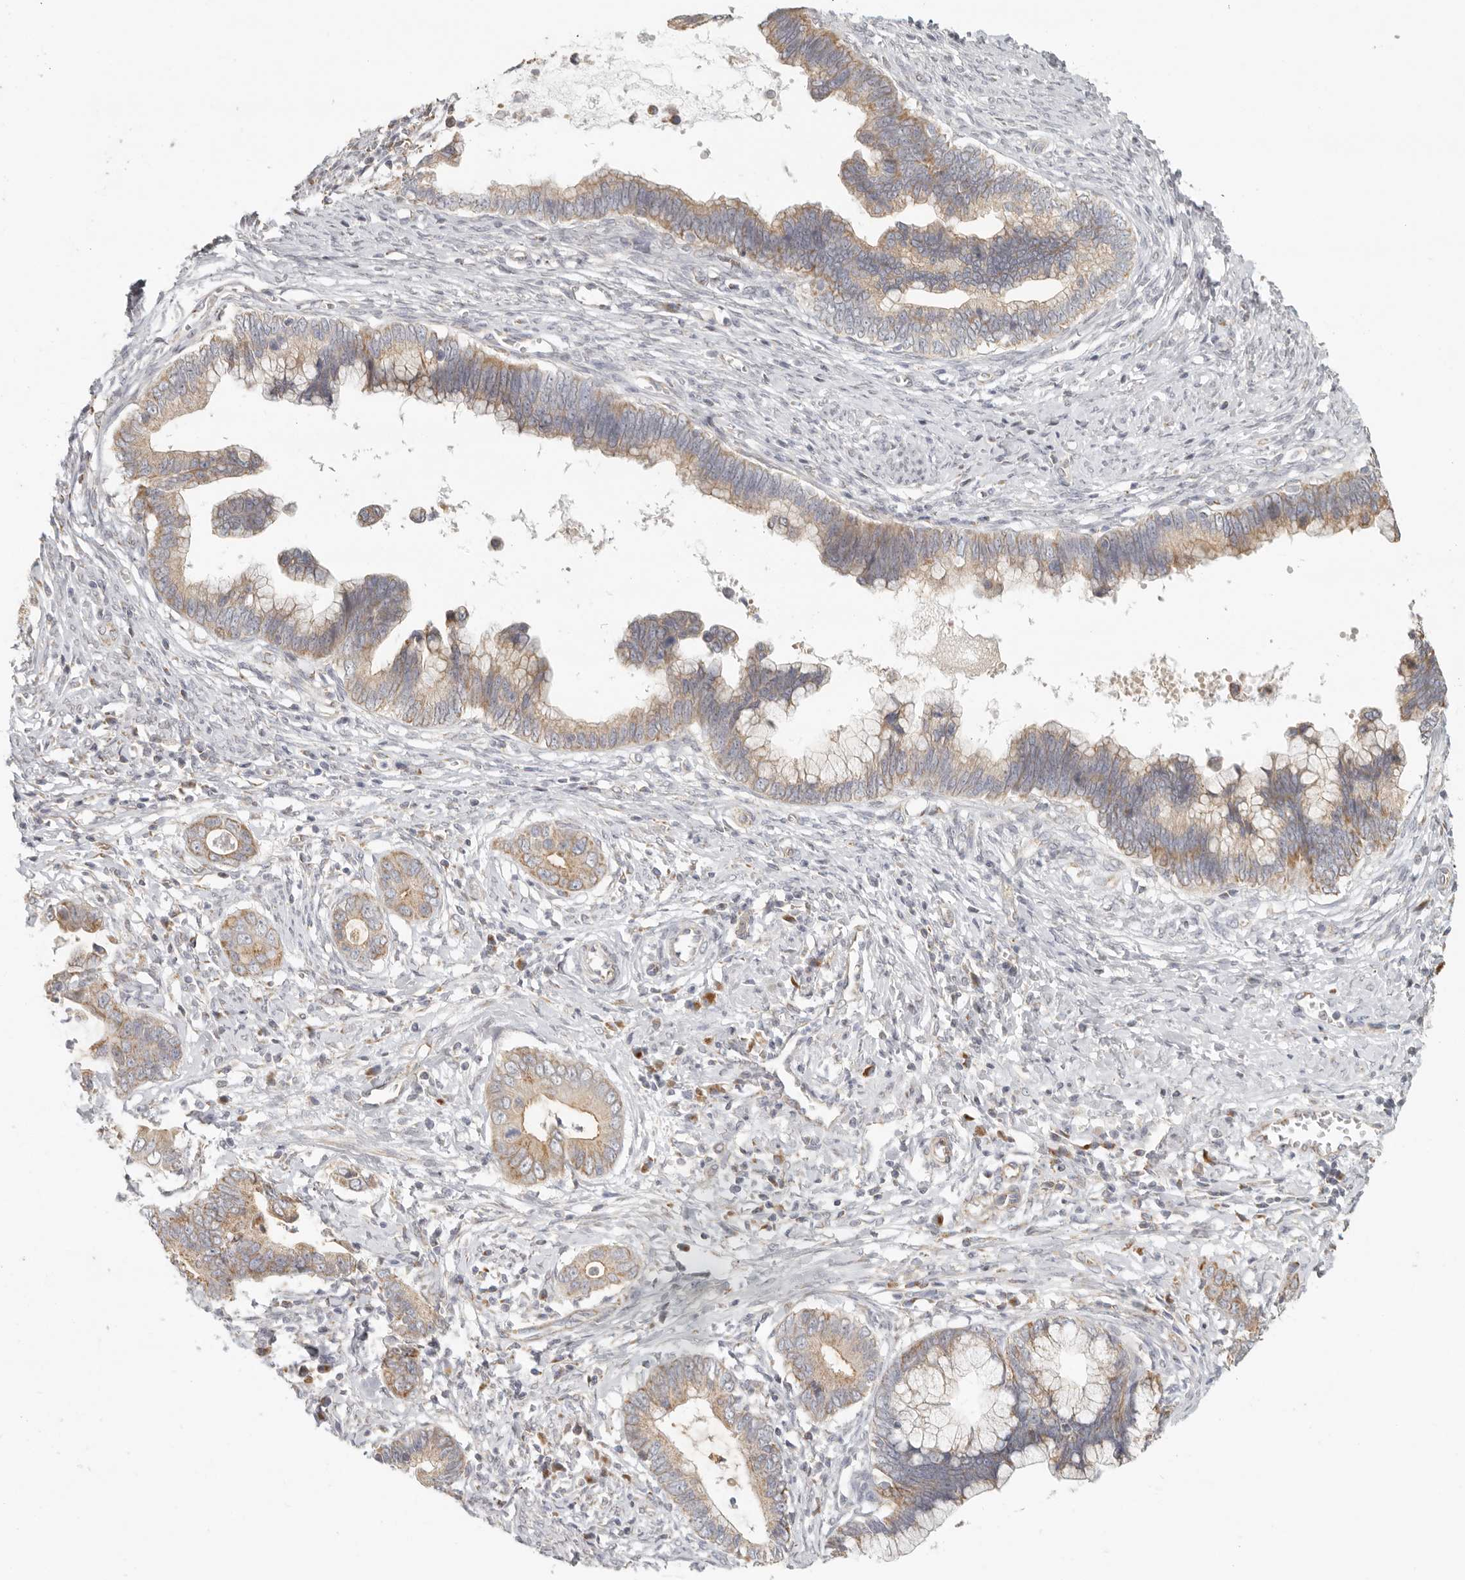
{"staining": {"intensity": "moderate", "quantity": ">75%", "location": "cytoplasmic/membranous"}, "tissue": "cervical cancer", "cell_type": "Tumor cells", "image_type": "cancer", "snomed": [{"axis": "morphology", "description": "Adenocarcinoma, NOS"}, {"axis": "topography", "description": "Cervix"}], "caption": "High-magnification brightfield microscopy of cervical cancer (adenocarcinoma) stained with DAB (brown) and counterstained with hematoxylin (blue). tumor cells exhibit moderate cytoplasmic/membranous expression is appreciated in about>75% of cells. The protein of interest is shown in brown color, while the nuclei are stained blue.", "gene": "KDF1", "patient": {"sex": "female", "age": 44}}